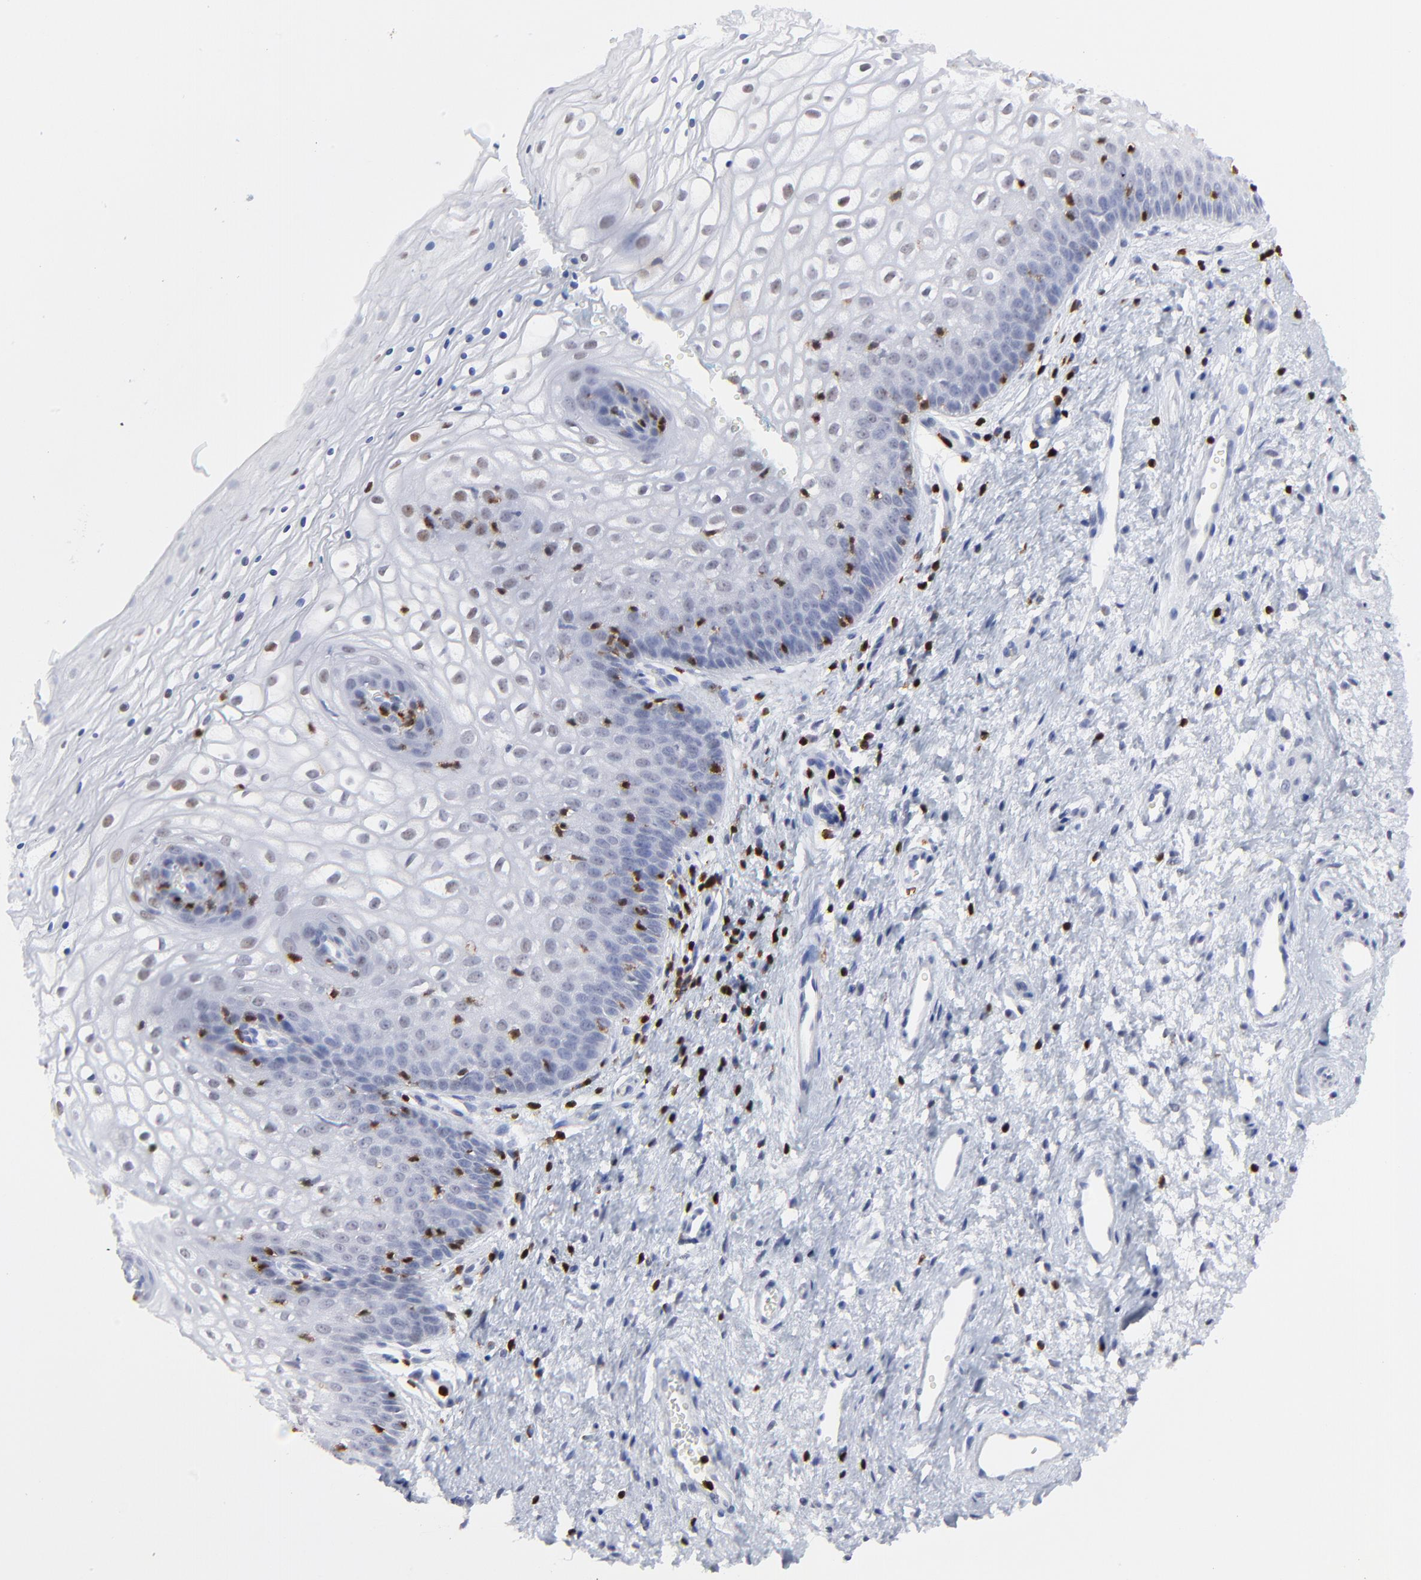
{"staining": {"intensity": "negative", "quantity": "none", "location": "none"}, "tissue": "vagina", "cell_type": "Squamous epithelial cells", "image_type": "normal", "snomed": [{"axis": "morphology", "description": "Normal tissue, NOS"}, {"axis": "topography", "description": "Vagina"}], "caption": "DAB immunohistochemical staining of unremarkable vagina shows no significant staining in squamous epithelial cells. (DAB IHC with hematoxylin counter stain).", "gene": "ZAP70", "patient": {"sex": "female", "age": 34}}